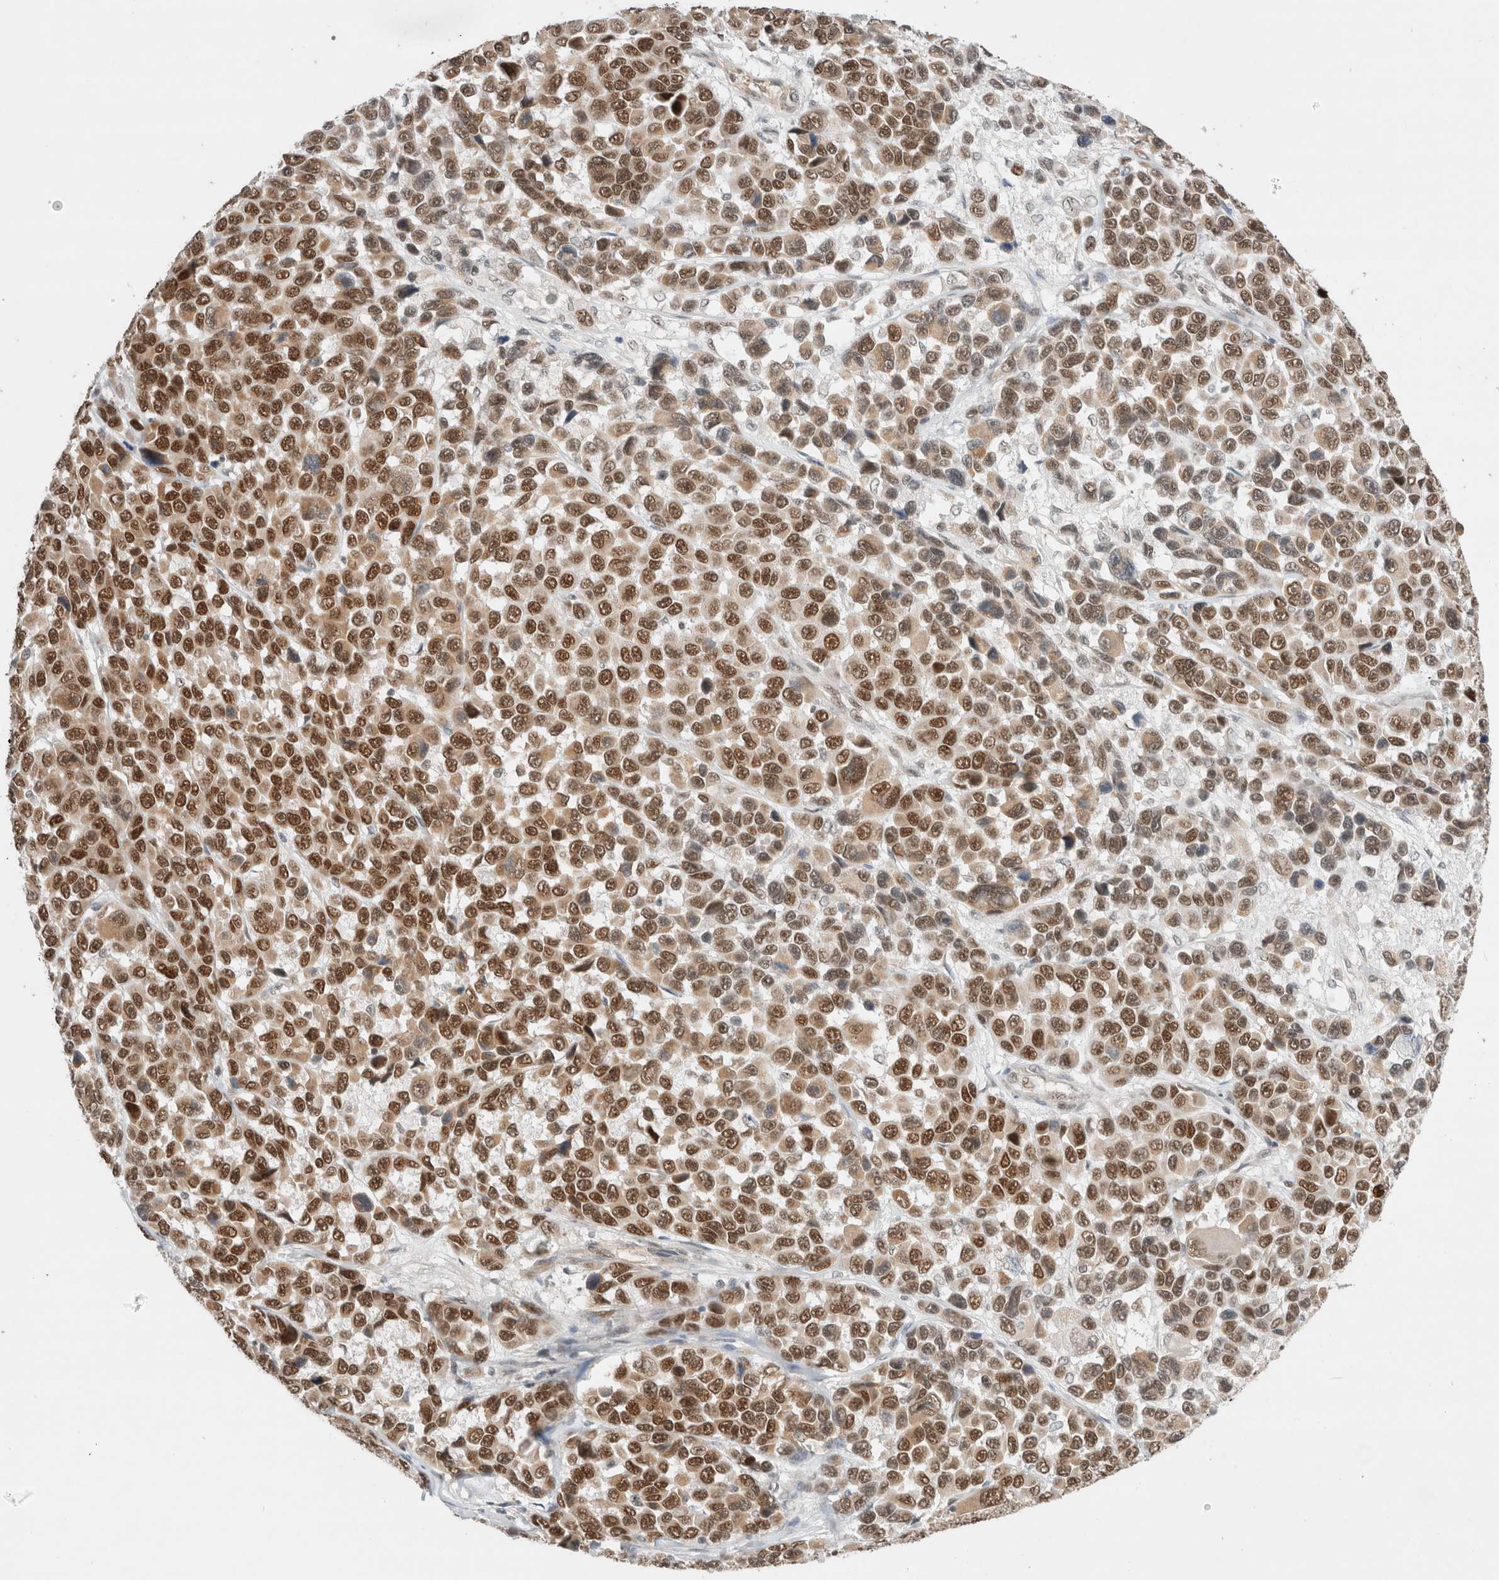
{"staining": {"intensity": "strong", "quantity": ">75%", "location": "nuclear"}, "tissue": "melanoma", "cell_type": "Tumor cells", "image_type": "cancer", "snomed": [{"axis": "morphology", "description": "Malignant melanoma, NOS"}, {"axis": "topography", "description": "Skin"}], "caption": "Immunohistochemical staining of human melanoma demonstrates high levels of strong nuclear protein staining in approximately >75% of tumor cells.", "gene": "GTF2I", "patient": {"sex": "male", "age": 53}}